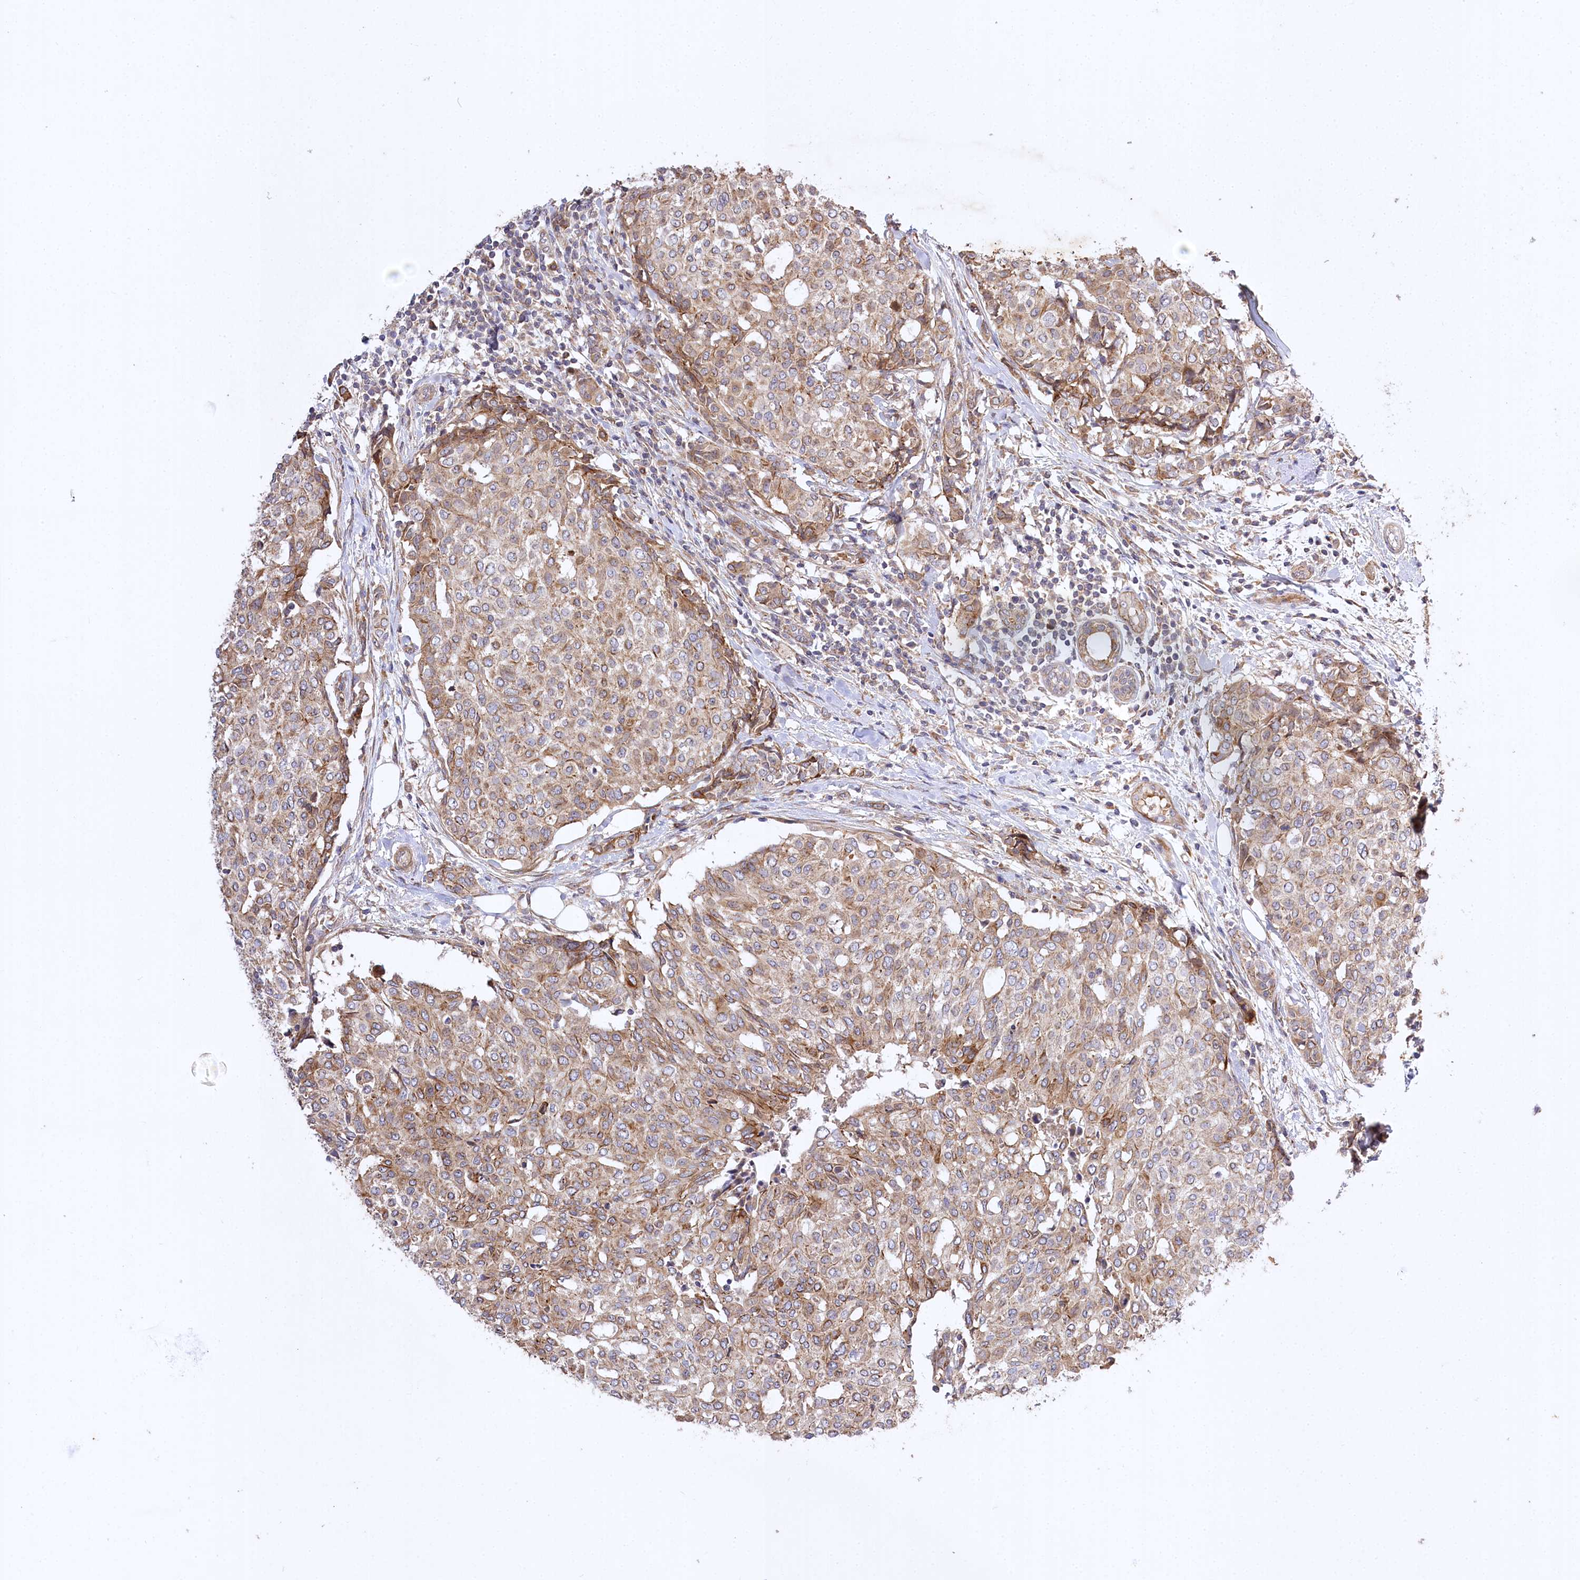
{"staining": {"intensity": "moderate", "quantity": "25%-75%", "location": "cytoplasmic/membranous"}, "tissue": "breast cancer", "cell_type": "Tumor cells", "image_type": "cancer", "snomed": [{"axis": "morphology", "description": "Lobular carcinoma"}, {"axis": "topography", "description": "Breast"}], "caption": "The image demonstrates immunohistochemical staining of lobular carcinoma (breast). There is moderate cytoplasmic/membranous expression is appreciated in approximately 25%-75% of tumor cells.", "gene": "TRUB1", "patient": {"sex": "female", "age": 51}}